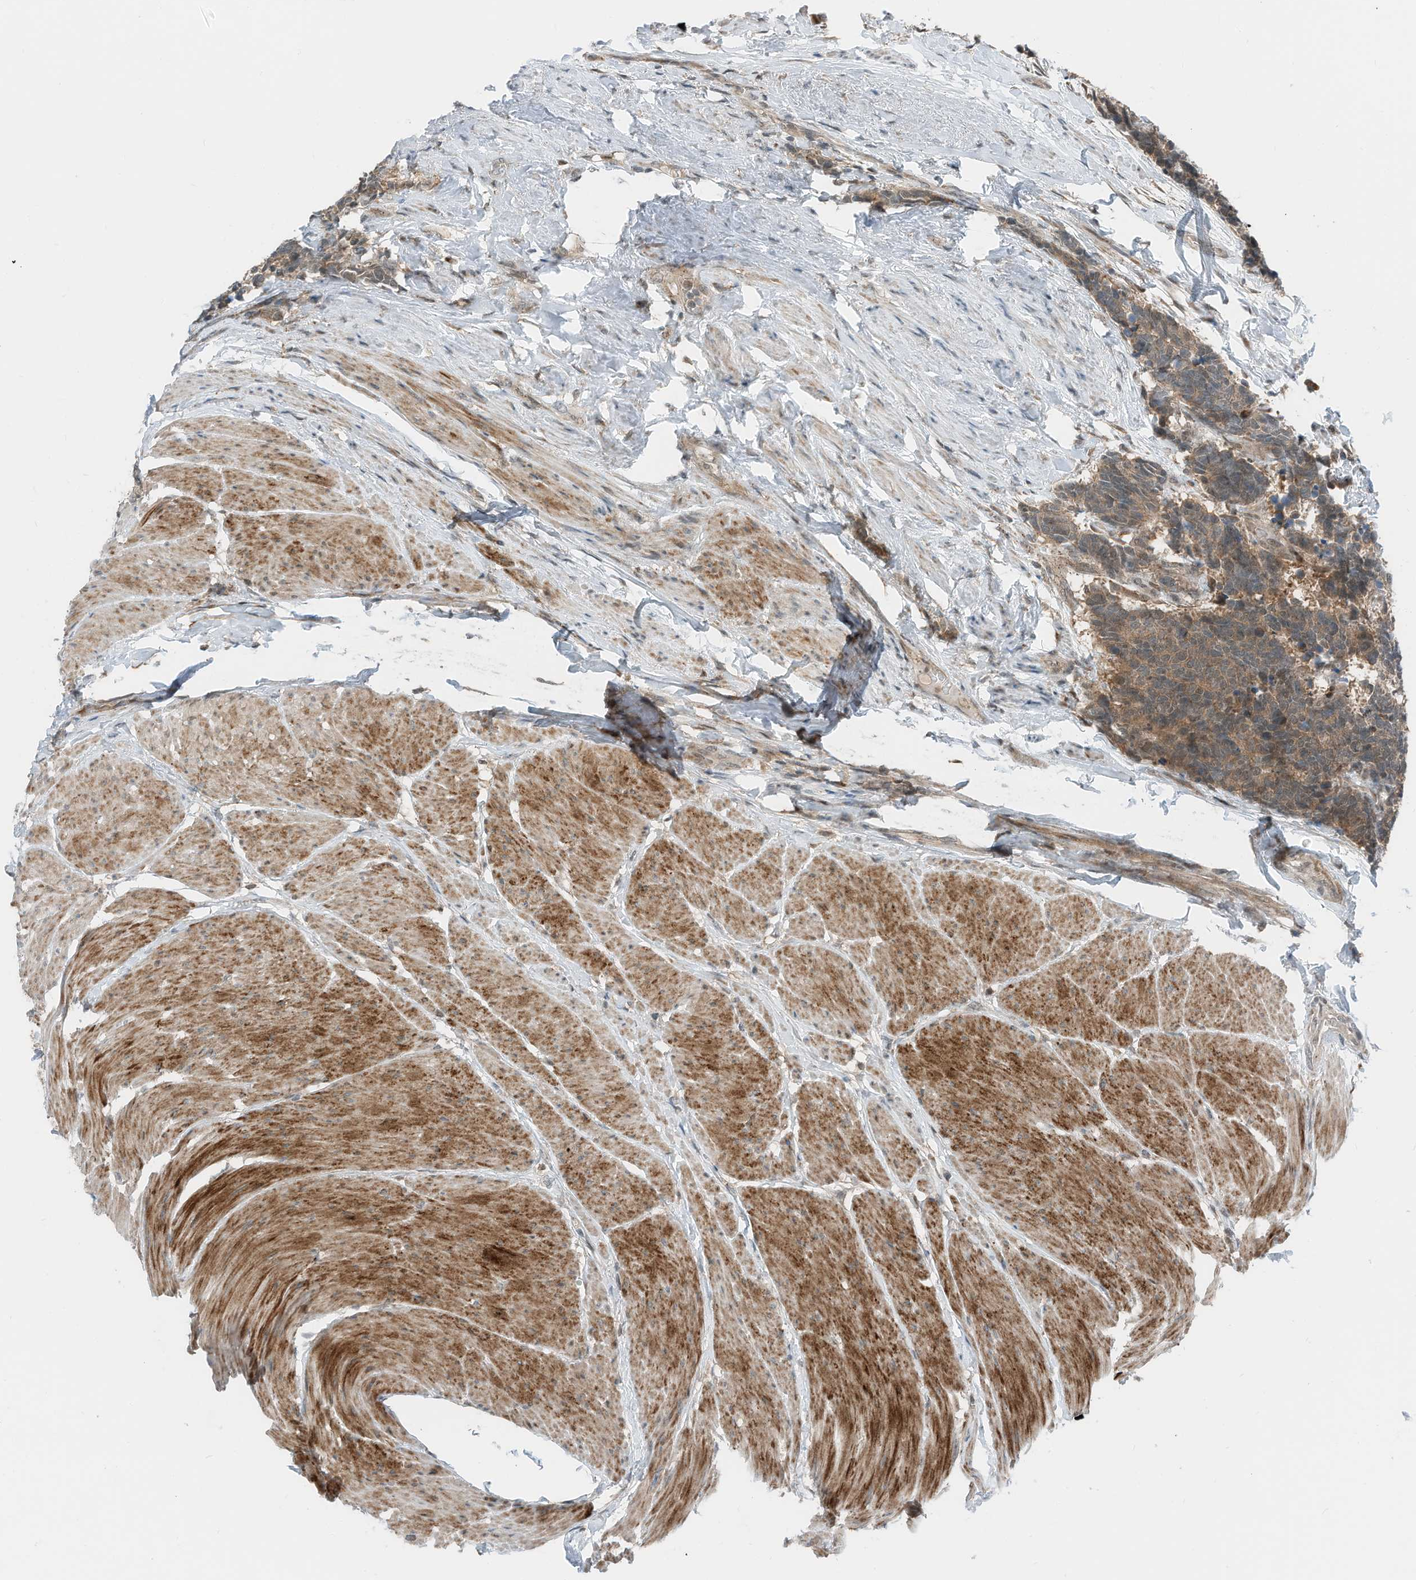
{"staining": {"intensity": "weak", "quantity": ">75%", "location": "cytoplasmic/membranous"}, "tissue": "carcinoid", "cell_type": "Tumor cells", "image_type": "cancer", "snomed": [{"axis": "morphology", "description": "Carcinoma, NOS"}, {"axis": "morphology", "description": "Carcinoid, malignant, NOS"}, {"axis": "topography", "description": "Urinary bladder"}], "caption": "IHC staining of carcinoid, which displays low levels of weak cytoplasmic/membranous staining in about >75% of tumor cells indicating weak cytoplasmic/membranous protein staining. The staining was performed using DAB (brown) for protein detection and nuclei were counterstained in hematoxylin (blue).", "gene": "RMND1", "patient": {"sex": "male", "age": 57}}